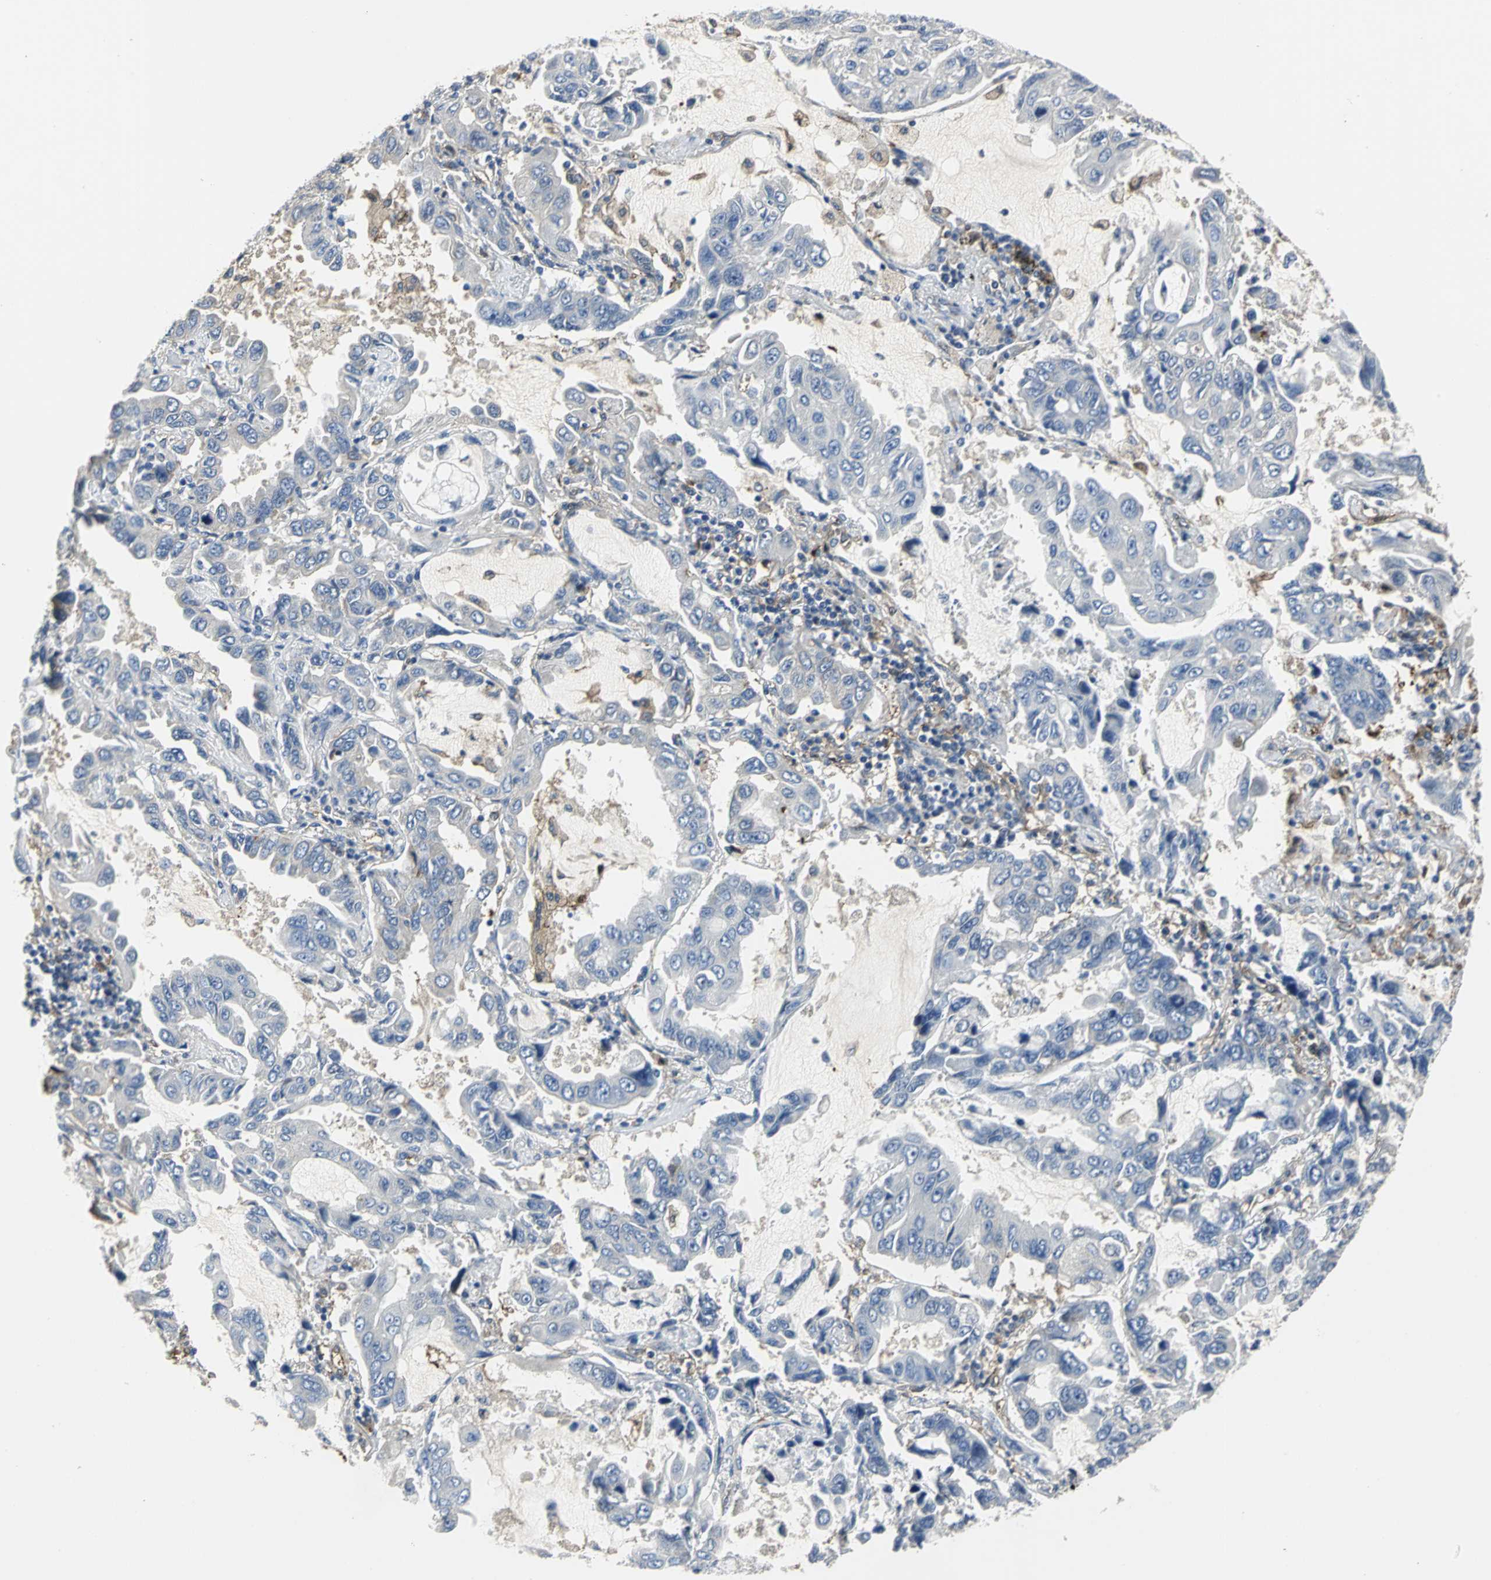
{"staining": {"intensity": "weak", "quantity": "<25%", "location": "cytoplasmic/membranous"}, "tissue": "lung cancer", "cell_type": "Tumor cells", "image_type": "cancer", "snomed": [{"axis": "morphology", "description": "Adenocarcinoma, NOS"}, {"axis": "topography", "description": "Lung"}], "caption": "Tumor cells show no significant protein positivity in lung adenocarcinoma.", "gene": "CHRNB1", "patient": {"sex": "male", "age": 64}}